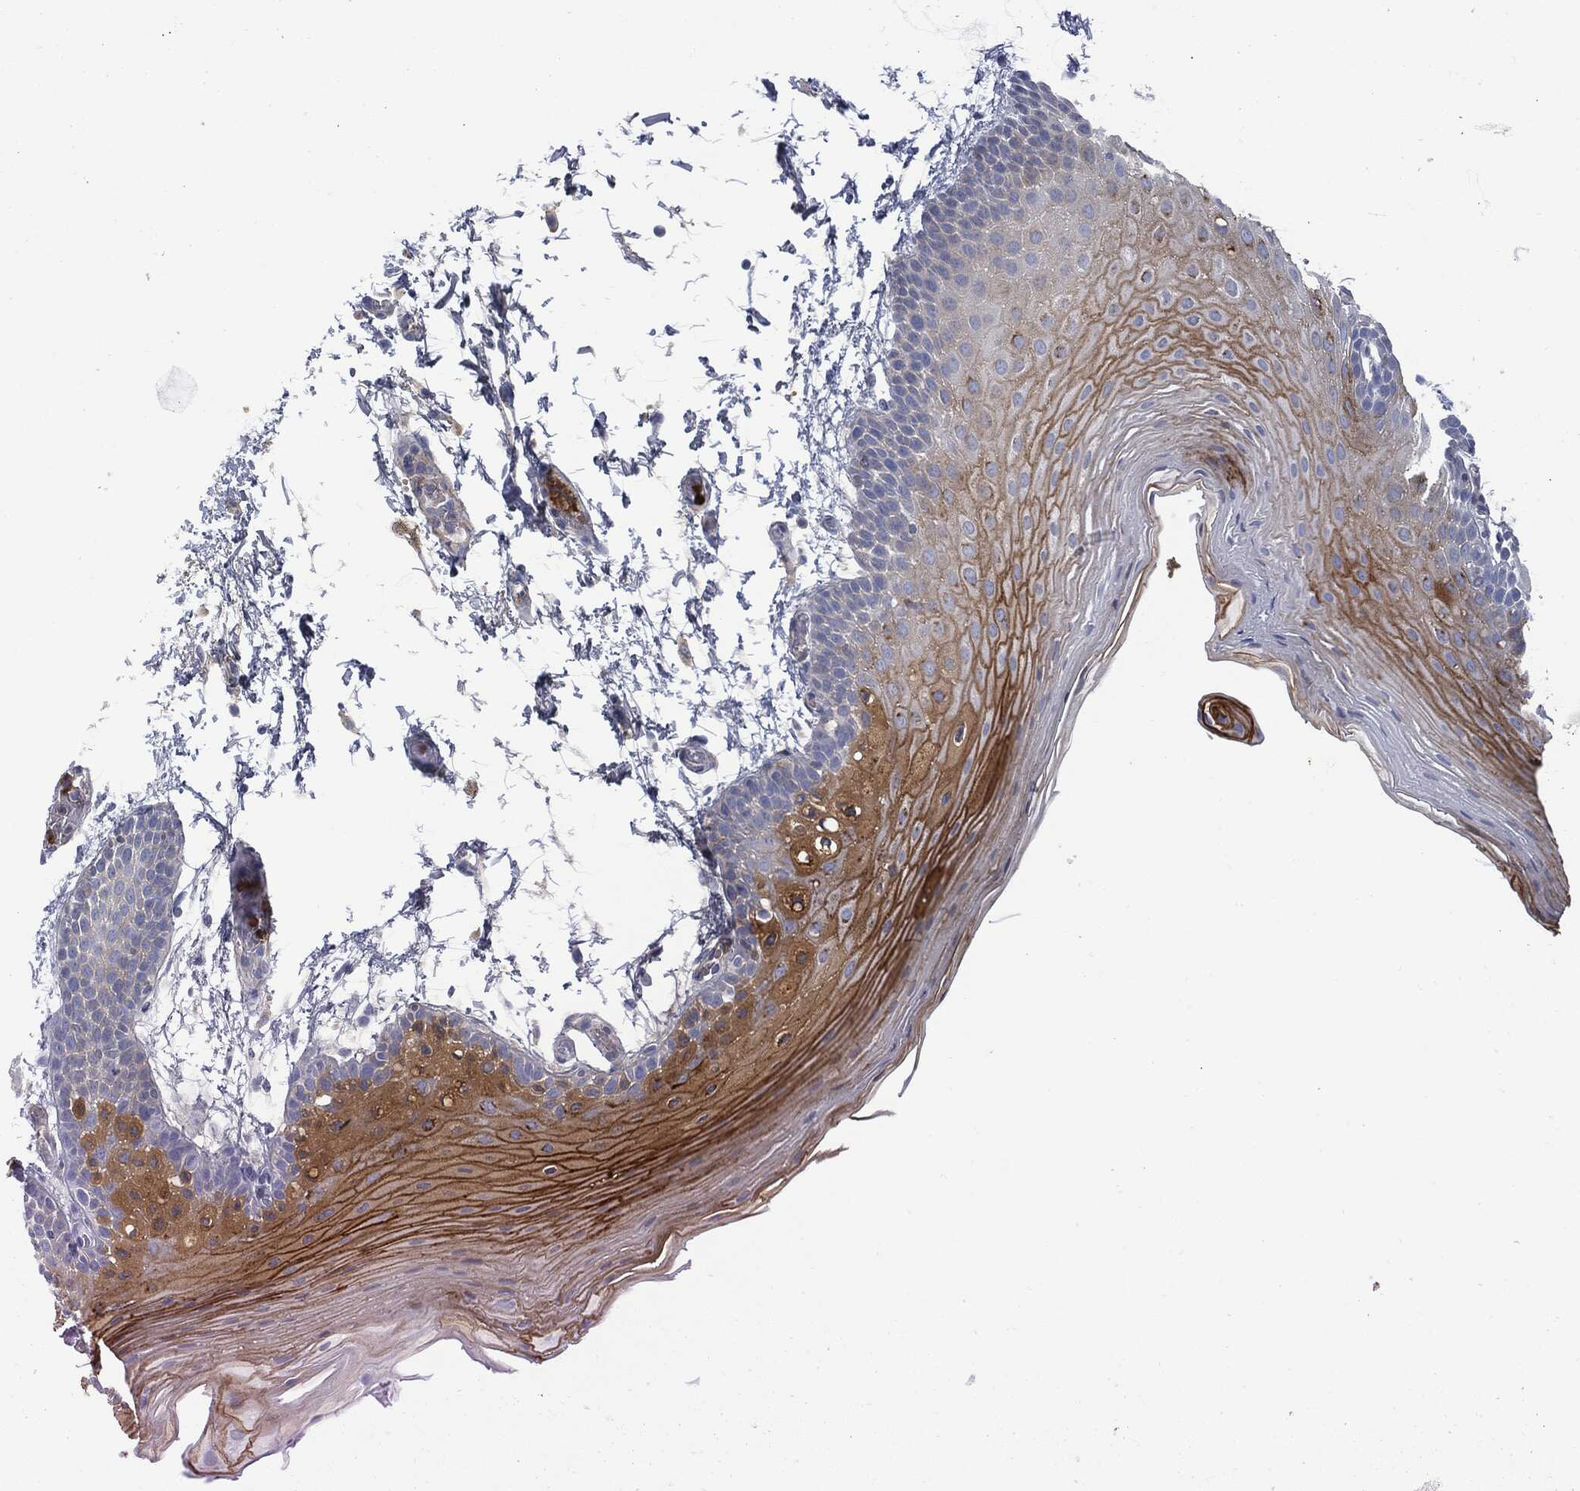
{"staining": {"intensity": "strong", "quantity": "25%-75%", "location": "cytoplasmic/membranous"}, "tissue": "oral mucosa", "cell_type": "Squamous epithelial cells", "image_type": "normal", "snomed": [{"axis": "morphology", "description": "Normal tissue, NOS"}, {"axis": "topography", "description": "Oral tissue"}], "caption": "An immunohistochemistry (IHC) histopathology image of benign tissue is shown. Protein staining in brown highlights strong cytoplasmic/membranous positivity in oral mucosa within squamous epithelial cells.", "gene": "BTK", "patient": {"sex": "male", "age": 62}}